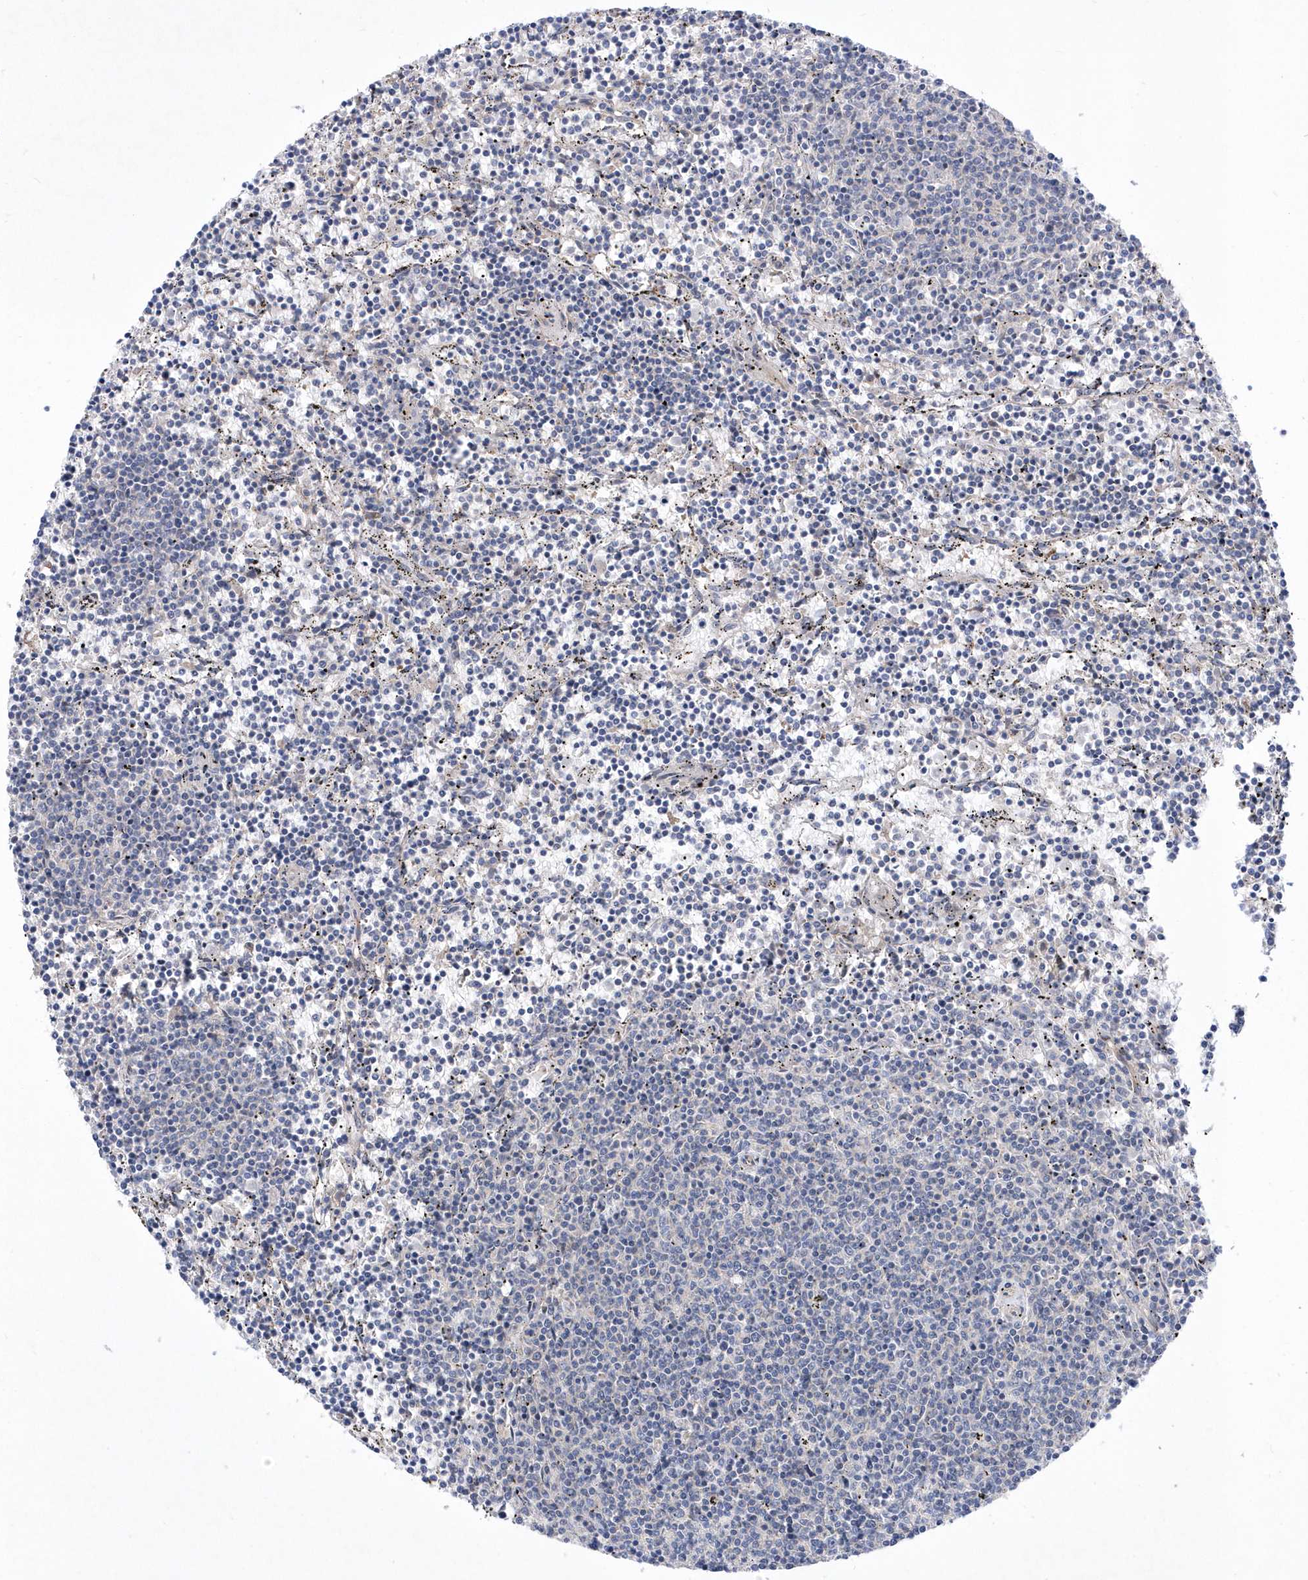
{"staining": {"intensity": "negative", "quantity": "none", "location": "none"}, "tissue": "lymphoma", "cell_type": "Tumor cells", "image_type": "cancer", "snomed": [{"axis": "morphology", "description": "Malignant lymphoma, non-Hodgkin's type, Low grade"}, {"axis": "topography", "description": "Spleen"}], "caption": "Immunohistochemistry (IHC) photomicrograph of neoplastic tissue: human low-grade malignant lymphoma, non-Hodgkin's type stained with DAB (3,3'-diaminobenzidine) exhibits no significant protein positivity in tumor cells.", "gene": "LONRF2", "patient": {"sex": "female", "age": 50}}